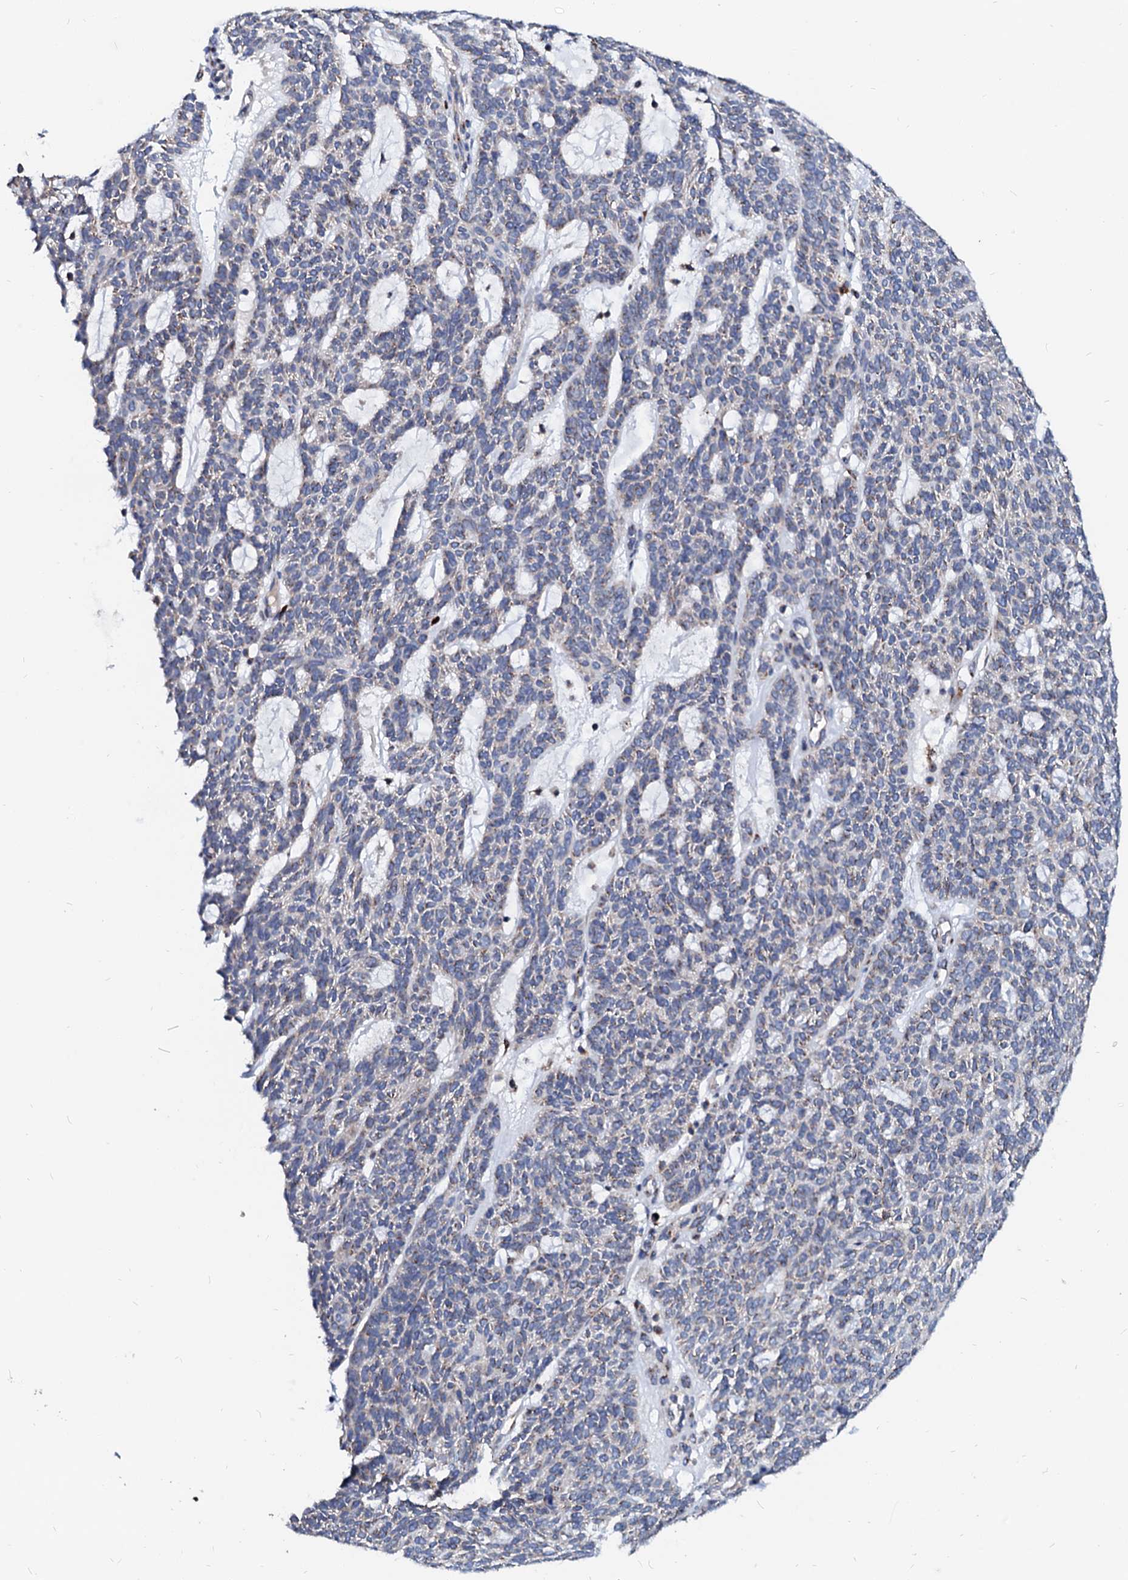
{"staining": {"intensity": "negative", "quantity": "none", "location": "none"}, "tissue": "skin cancer", "cell_type": "Tumor cells", "image_type": "cancer", "snomed": [{"axis": "morphology", "description": "Squamous cell carcinoma, NOS"}, {"axis": "topography", "description": "Skin"}], "caption": "This is an immunohistochemistry (IHC) photomicrograph of skin cancer (squamous cell carcinoma). There is no expression in tumor cells.", "gene": "LMAN1", "patient": {"sex": "female", "age": 90}}